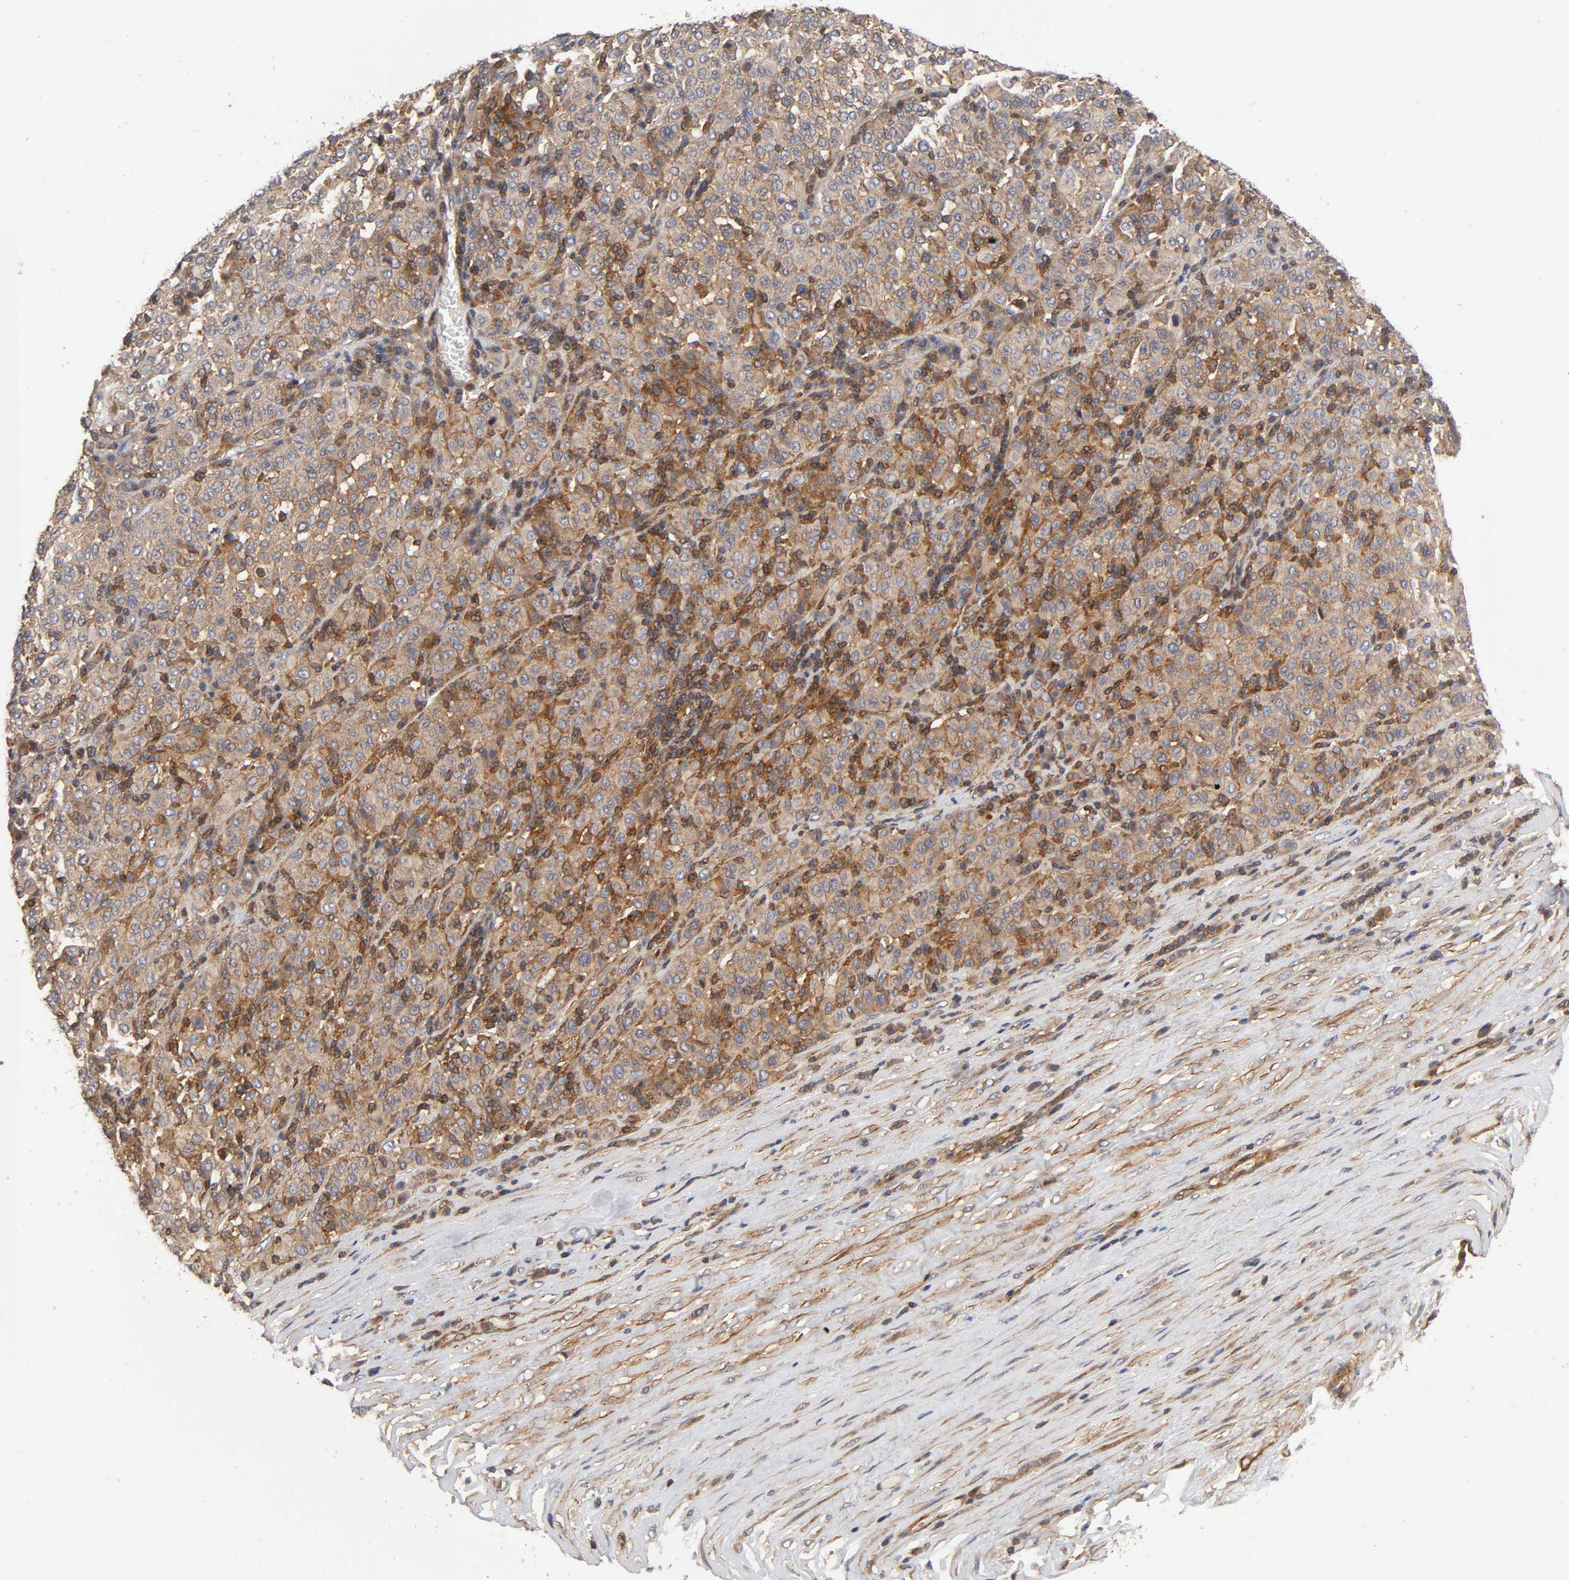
{"staining": {"intensity": "weak", "quantity": ">75%", "location": "cytoplasmic/membranous"}, "tissue": "melanoma", "cell_type": "Tumor cells", "image_type": "cancer", "snomed": [{"axis": "morphology", "description": "Malignant melanoma, Metastatic site"}, {"axis": "topography", "description": "Pancreas"}], "caption": "This histopathology image demonstrates immunohistochemistry (IHC) staining of malignant melanoma (metastatic site), with low weak cytoplasmic/membranous positivity in about >75% of tumor cells.", "gene": "LAMTOR2", "patient": {"sex": "female", "age": 30}}